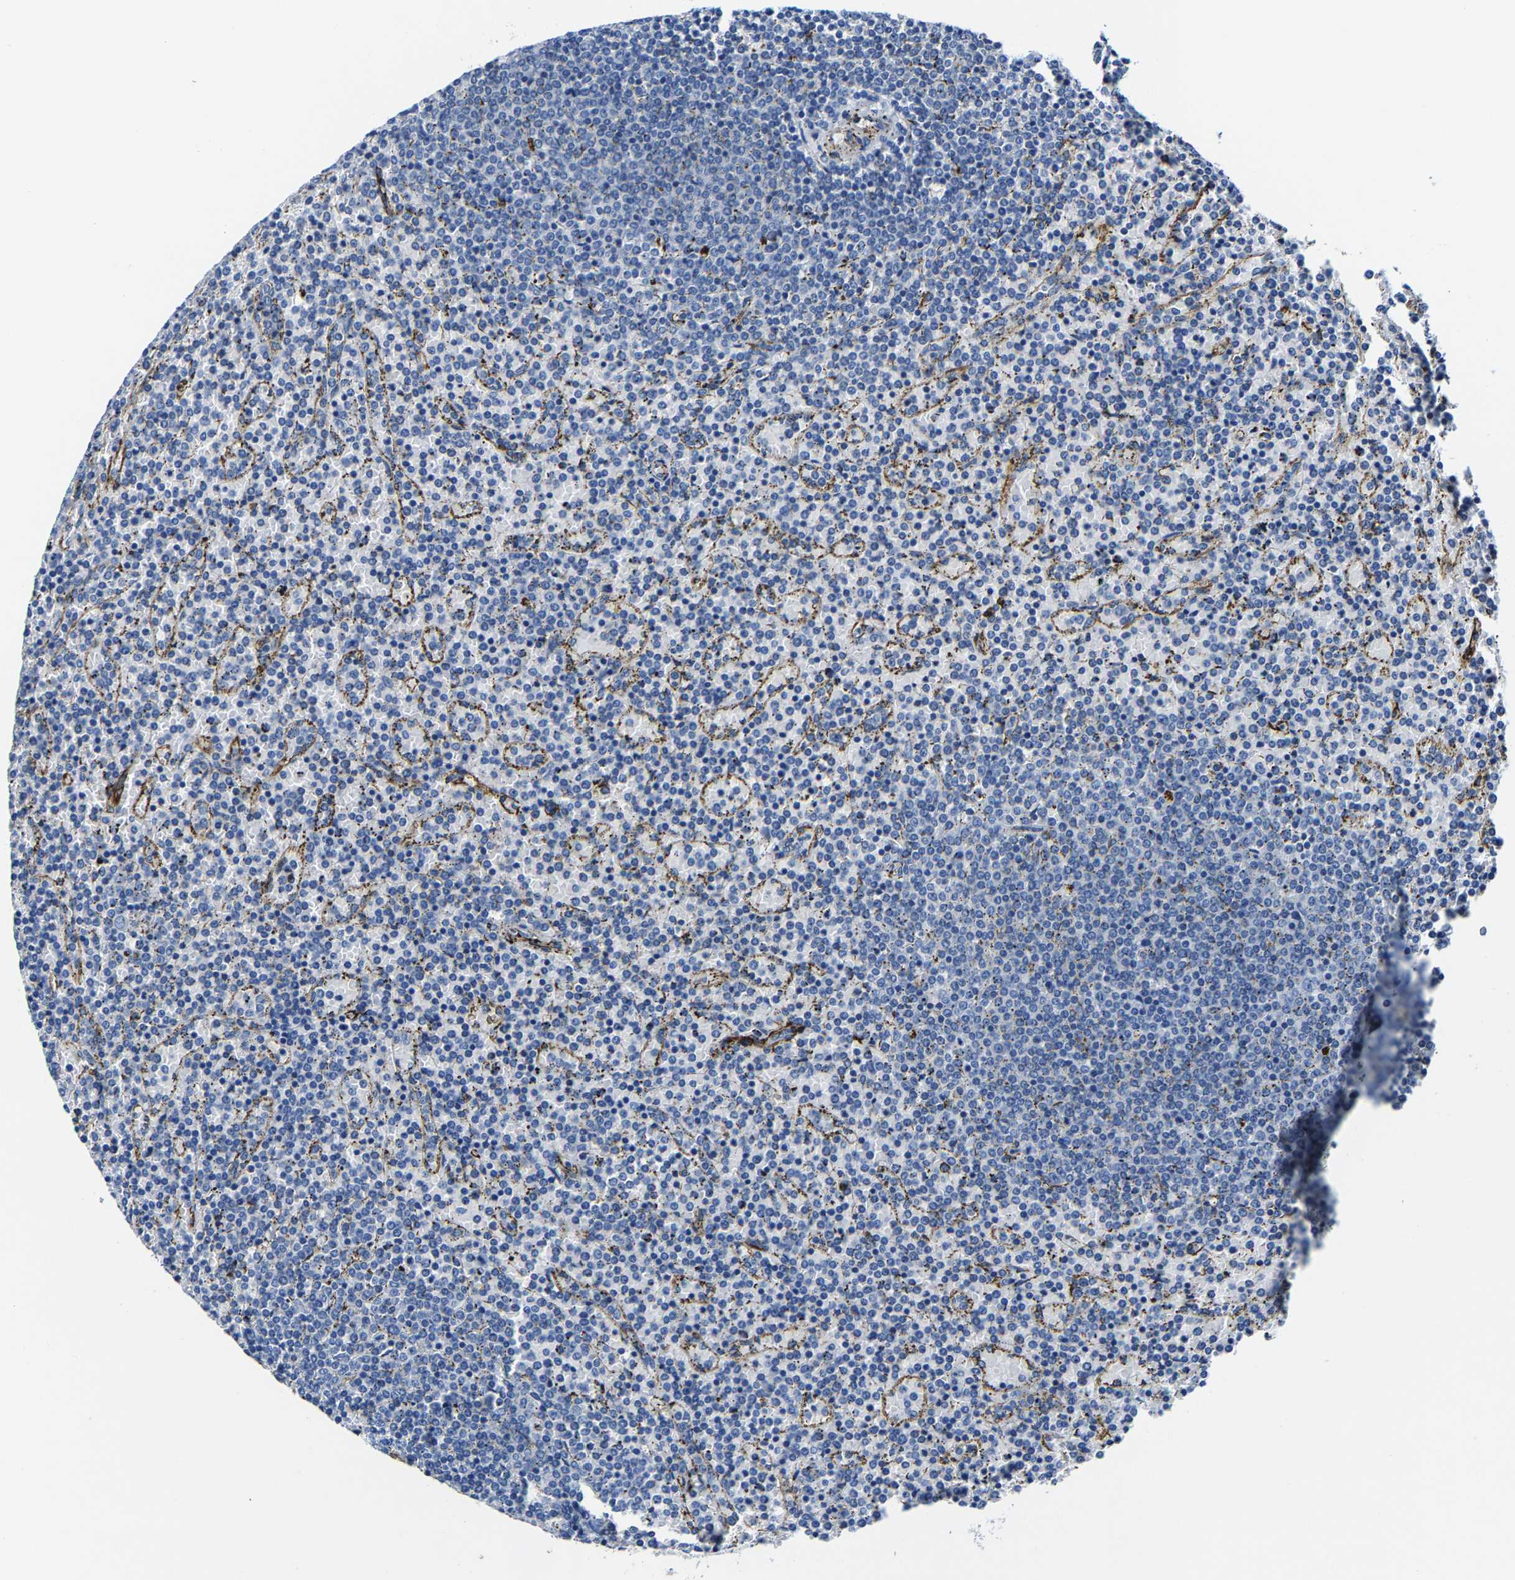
{"staining": {"intensity": "negative", "quantity": "none", "location": "none"}, "tissue": "lymphoma", "cell_type": "Tumor cells", "image_type": "cancer", "snomed": [{"axis": "morphology", "description": "Malignant lymphoma, non-Hodgkin's type, Low grade"}, {"axis": "topography", "description": "Spleen"}], "caption": "An immunohistochemistry (IHC) image of low-grade malignant lymphoma, non-Hodgkin's type is shown. There is no staining in tumor cells of low-grade malignant lymphoma, non-Hodgkin's type.", "gene": "MMEL1", "patient": {"sex": "female", "age": 77}}